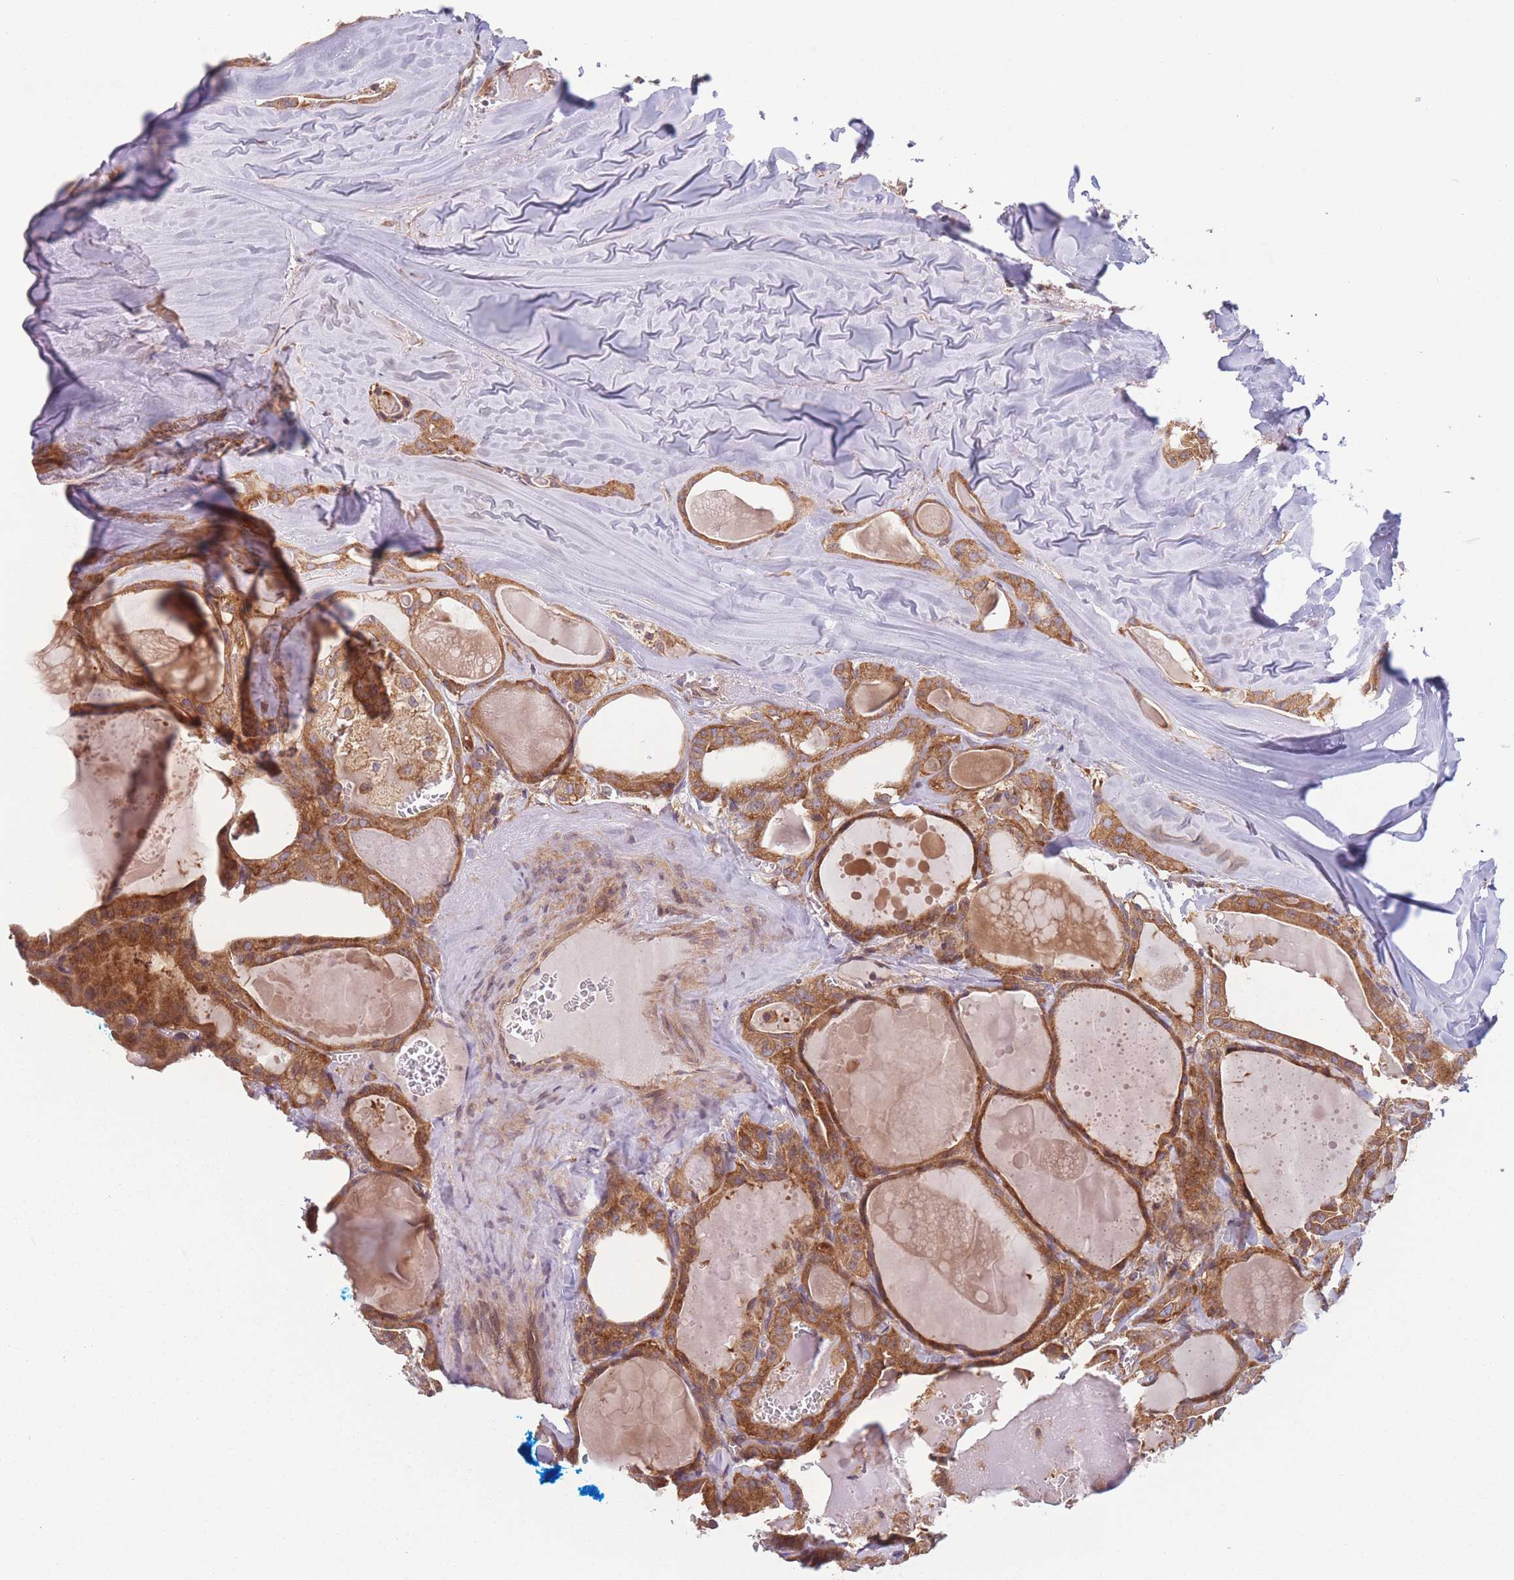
{"staining": {"intensity": "moderate", "quantity": ">75%", "location": "cytoplasmic/membranous"}, "tissue": "thyroid cancer", "cell_type": "Tumor cells", "image_type": "cancer", "snomed": [{"axis": "morphology", "description": "Papillary adenocarcinoma, NOS"}, {"axis": "topography", "description": "Thyroid gland"}], "caption": "Thyroid cancer (papillary adenocarcinoma) stained with DAB (3,3'-diaminobenzidine) immunohistochemistry (IHC) shows medium levels of moderate cytoplasmic/membranous positivity in approximately >75% of tumor cells.", "gene": "WASHC2A", "patient": {"sex": "male", "age": 52}}